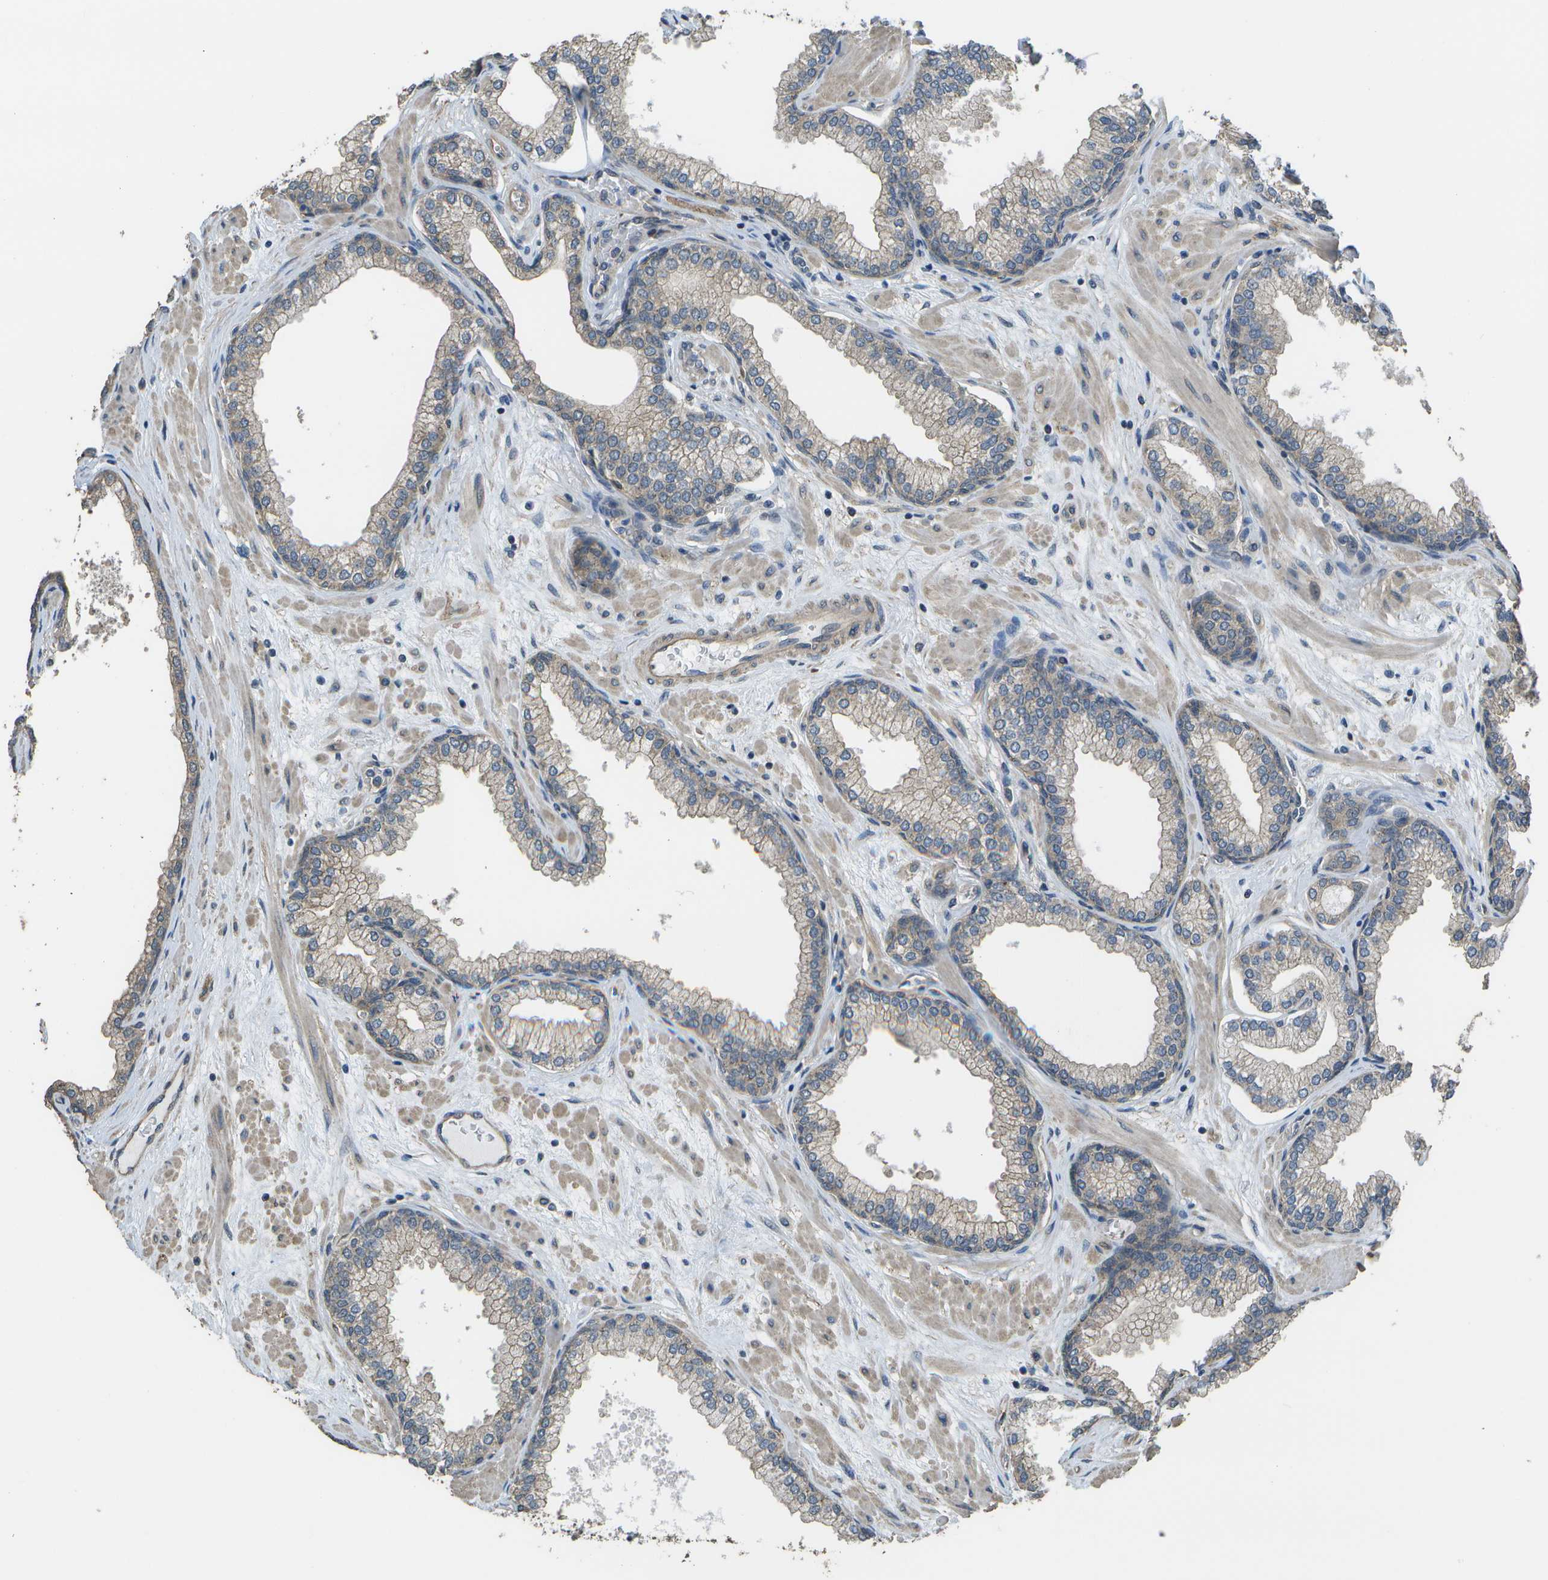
{"staining": {"intensity": "weak", "quantity": "<25%", "location": "cytoplasmic/membranous"}, "tissue": "prostate", "cell_type": "Glandular cells", "image_type": "normal", "snomed": [{"axis": "morphology", "description": "Normal tissue, NOS"}, {"axis": "morphology", "description": "Urothelial carcinoma, Low grade"}, {"axis": "topography", "description": "Urinary bladder"}, {"axis": "topography", "description": "Prostate"}], "caption": "The image reveals no staining of glandular cells in normal prostate. (Brightfield microscopy of DAB IHC at high magnification).", "gene": "CLNS1A", "patient": {"sex": "male", "age": 60}}